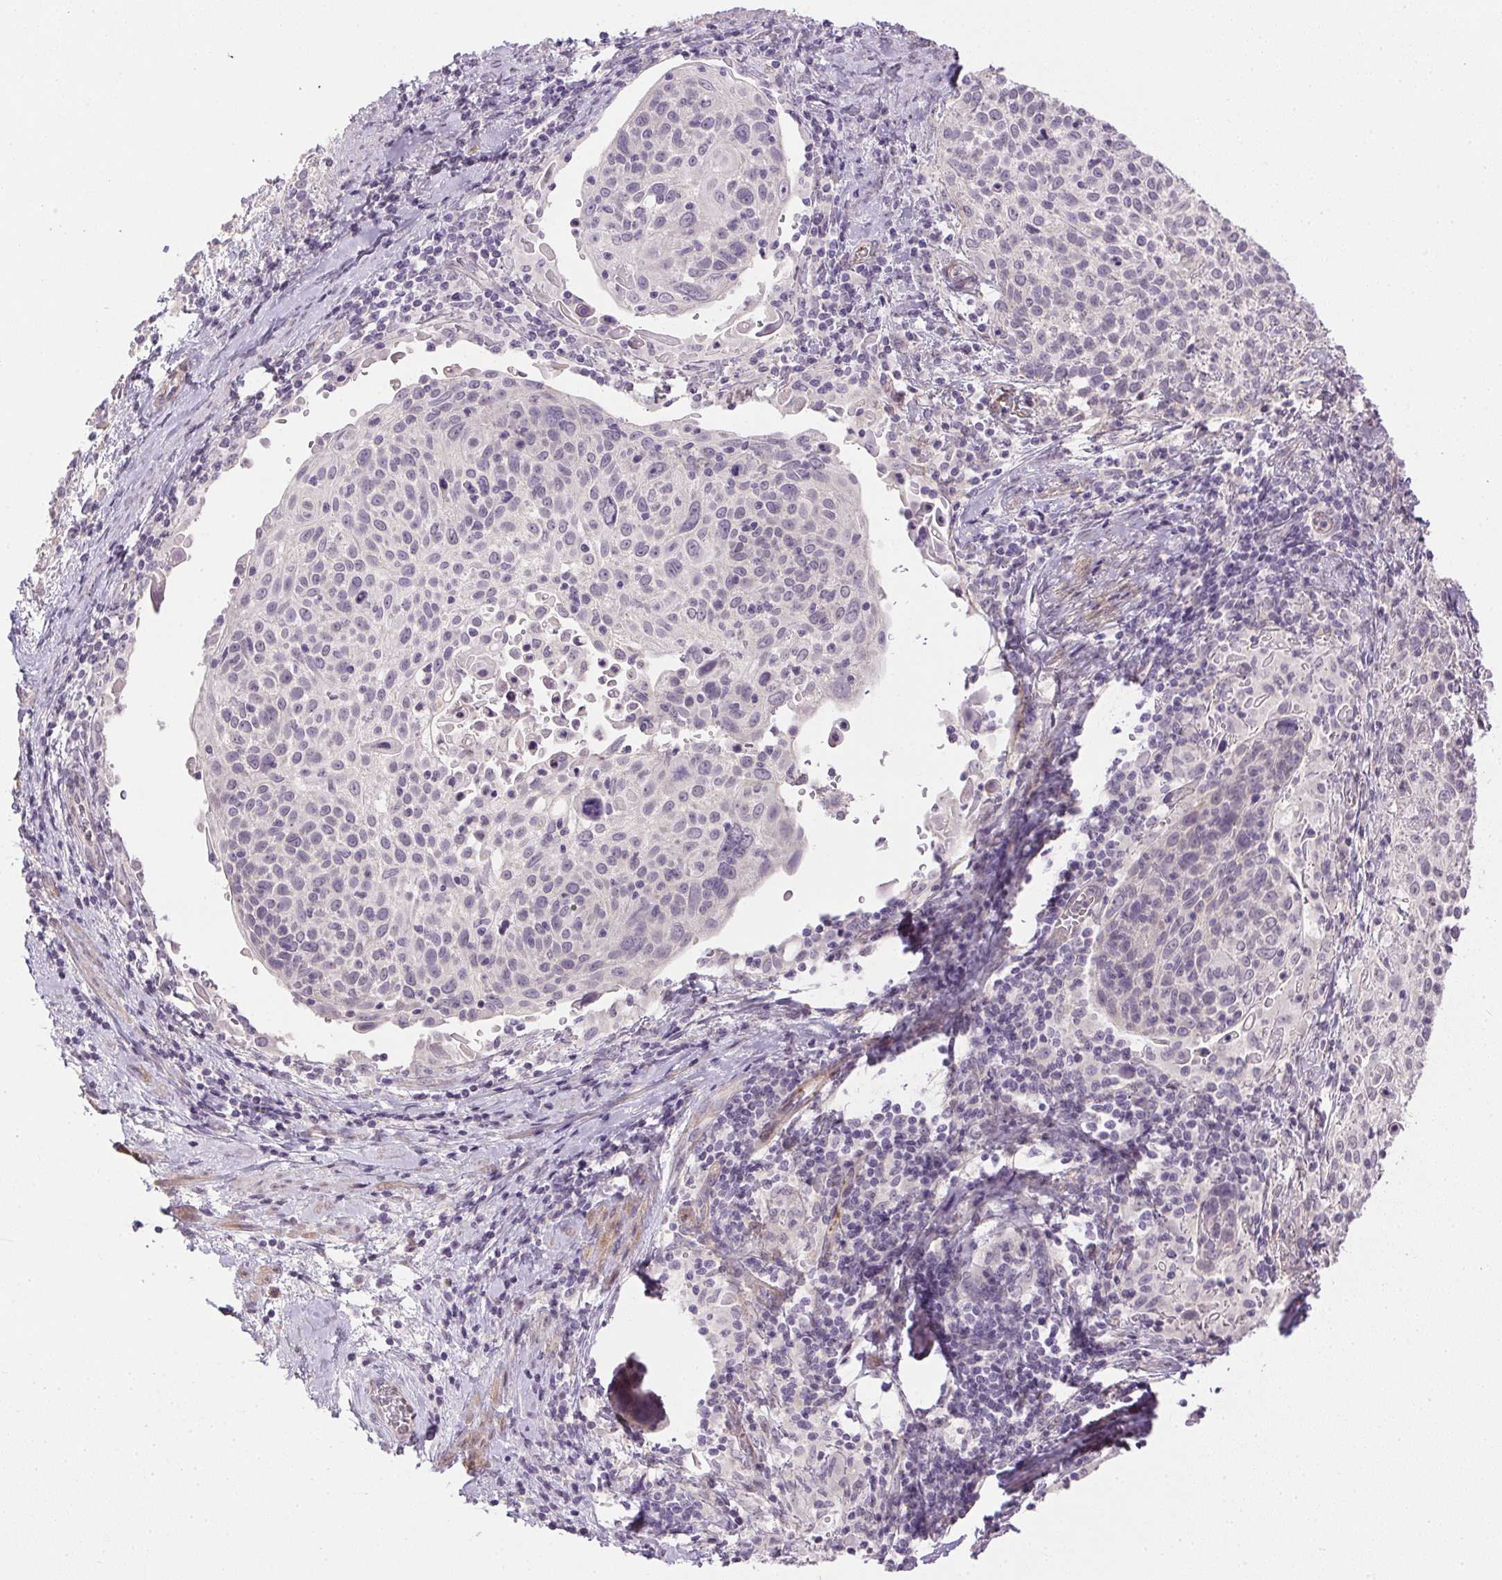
{"staining": {"intensity": "negative", "quantity": "none", "location": "none"}, "tissue": "cervical cancer", "cell_type": "Tumor cells", "image_type": "cancer", "snomed": [{"axis": "morphology", "description": "Squamous cell carcinoma, NOS"}, {"axis": "topography", "description": "Cervix"}], "caption": "Immunohistochemical staining of squamous cell carcinoma (cervical) reveals no significant positivity in tumor cells.", "gene": "PRL", "patient": {"sex": "female", "age": 61}}